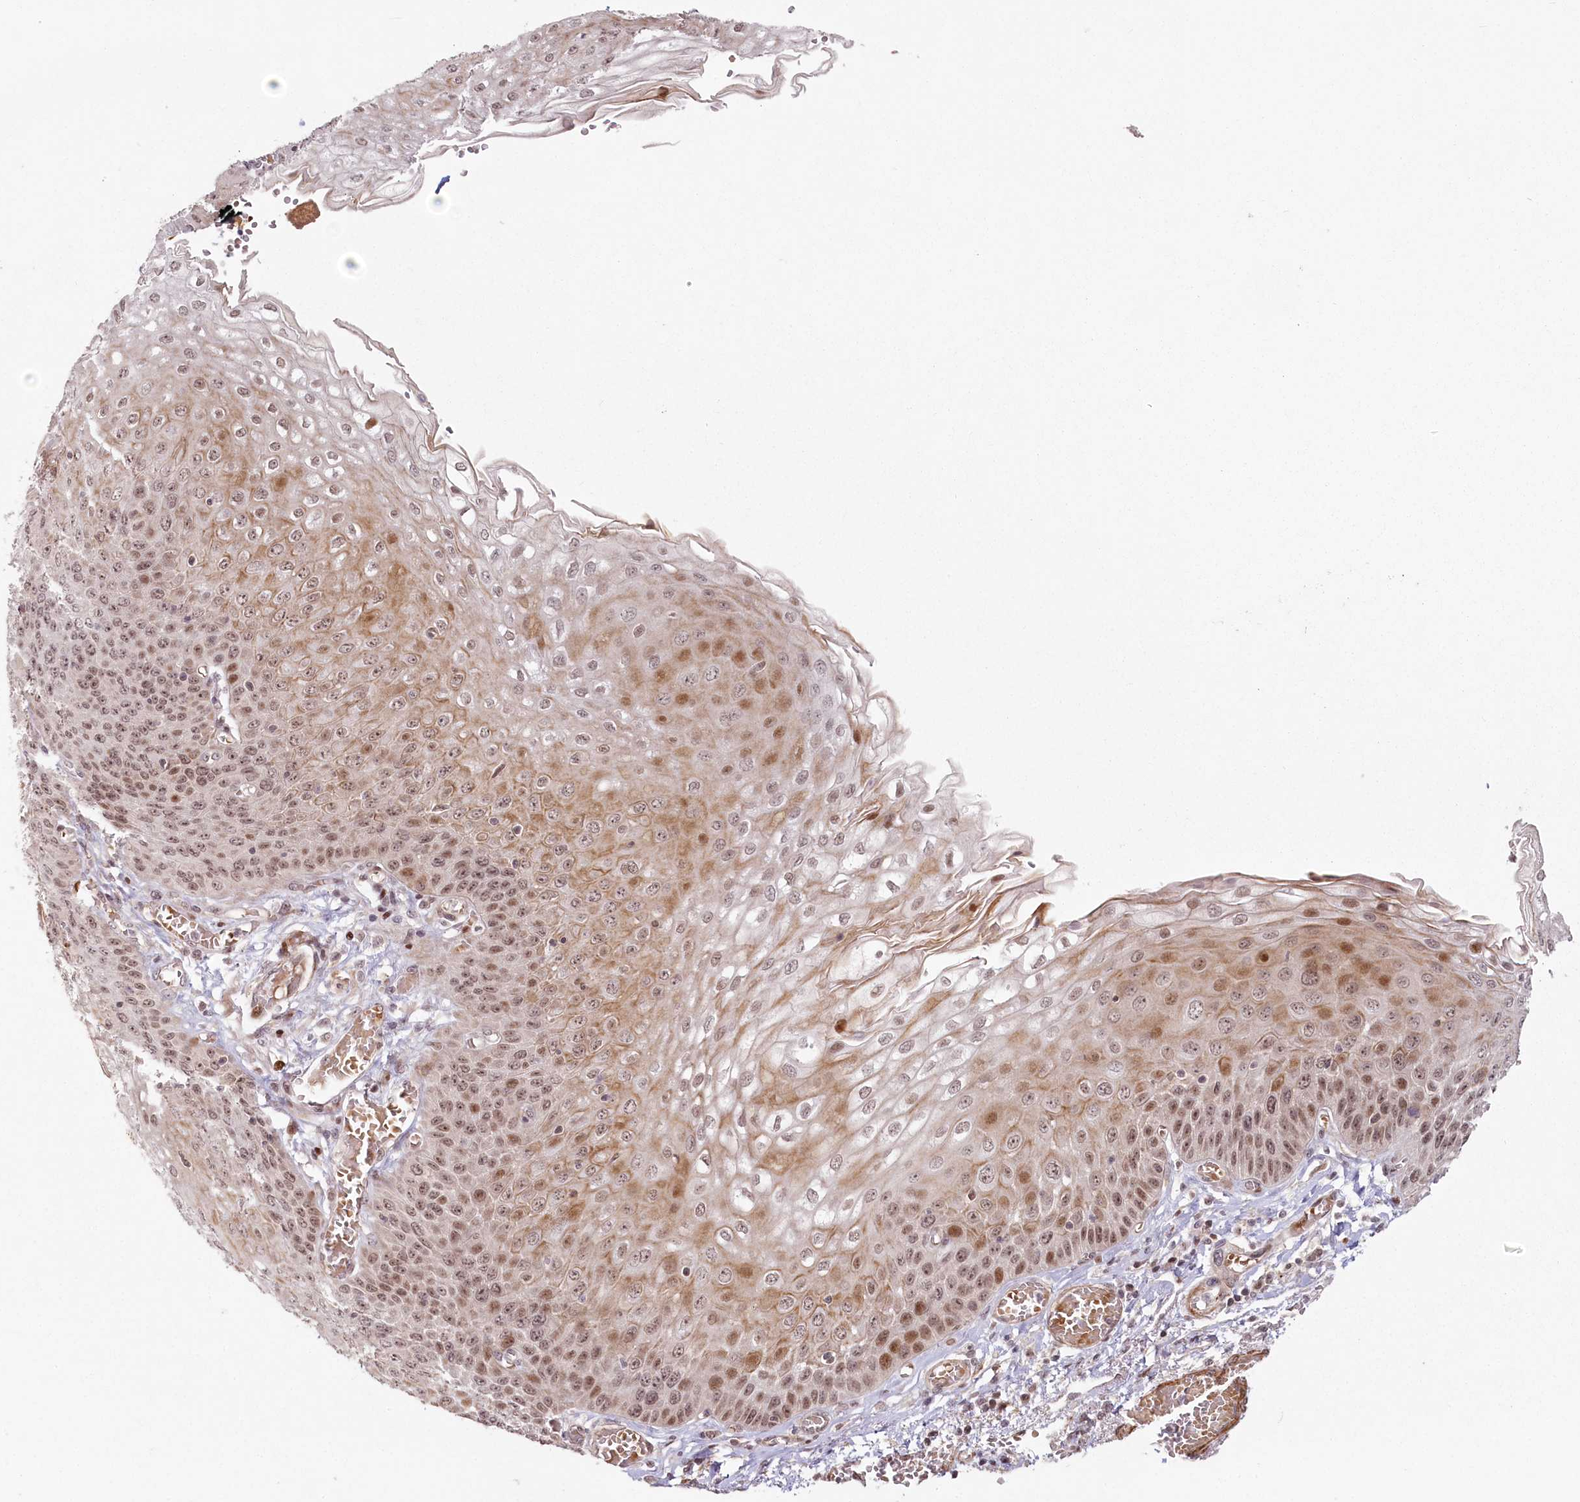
{"staining": {"intensity": "moderate", "quantity": ">75%", "location": "cytoplasmic/membranous,nuclear"}, "tissue": "esophagus", "cell_type": "Squamous epithelial cells", "image_type": "normal", "snomed": [{"axis": "morphology", "description": "Normal tissue, NOS"}, {"axis": "topography", "description": "Esophagus"}], "caption": "Immunohistochemical staining of normal human esophagus shows >75% levels of moderate cytoplasmic/membranous,nuclear protein staining in about >75% of squamous epithelial cells.", "gene": "FAM204A", "patient": {"sex": "male", "age": 81}}